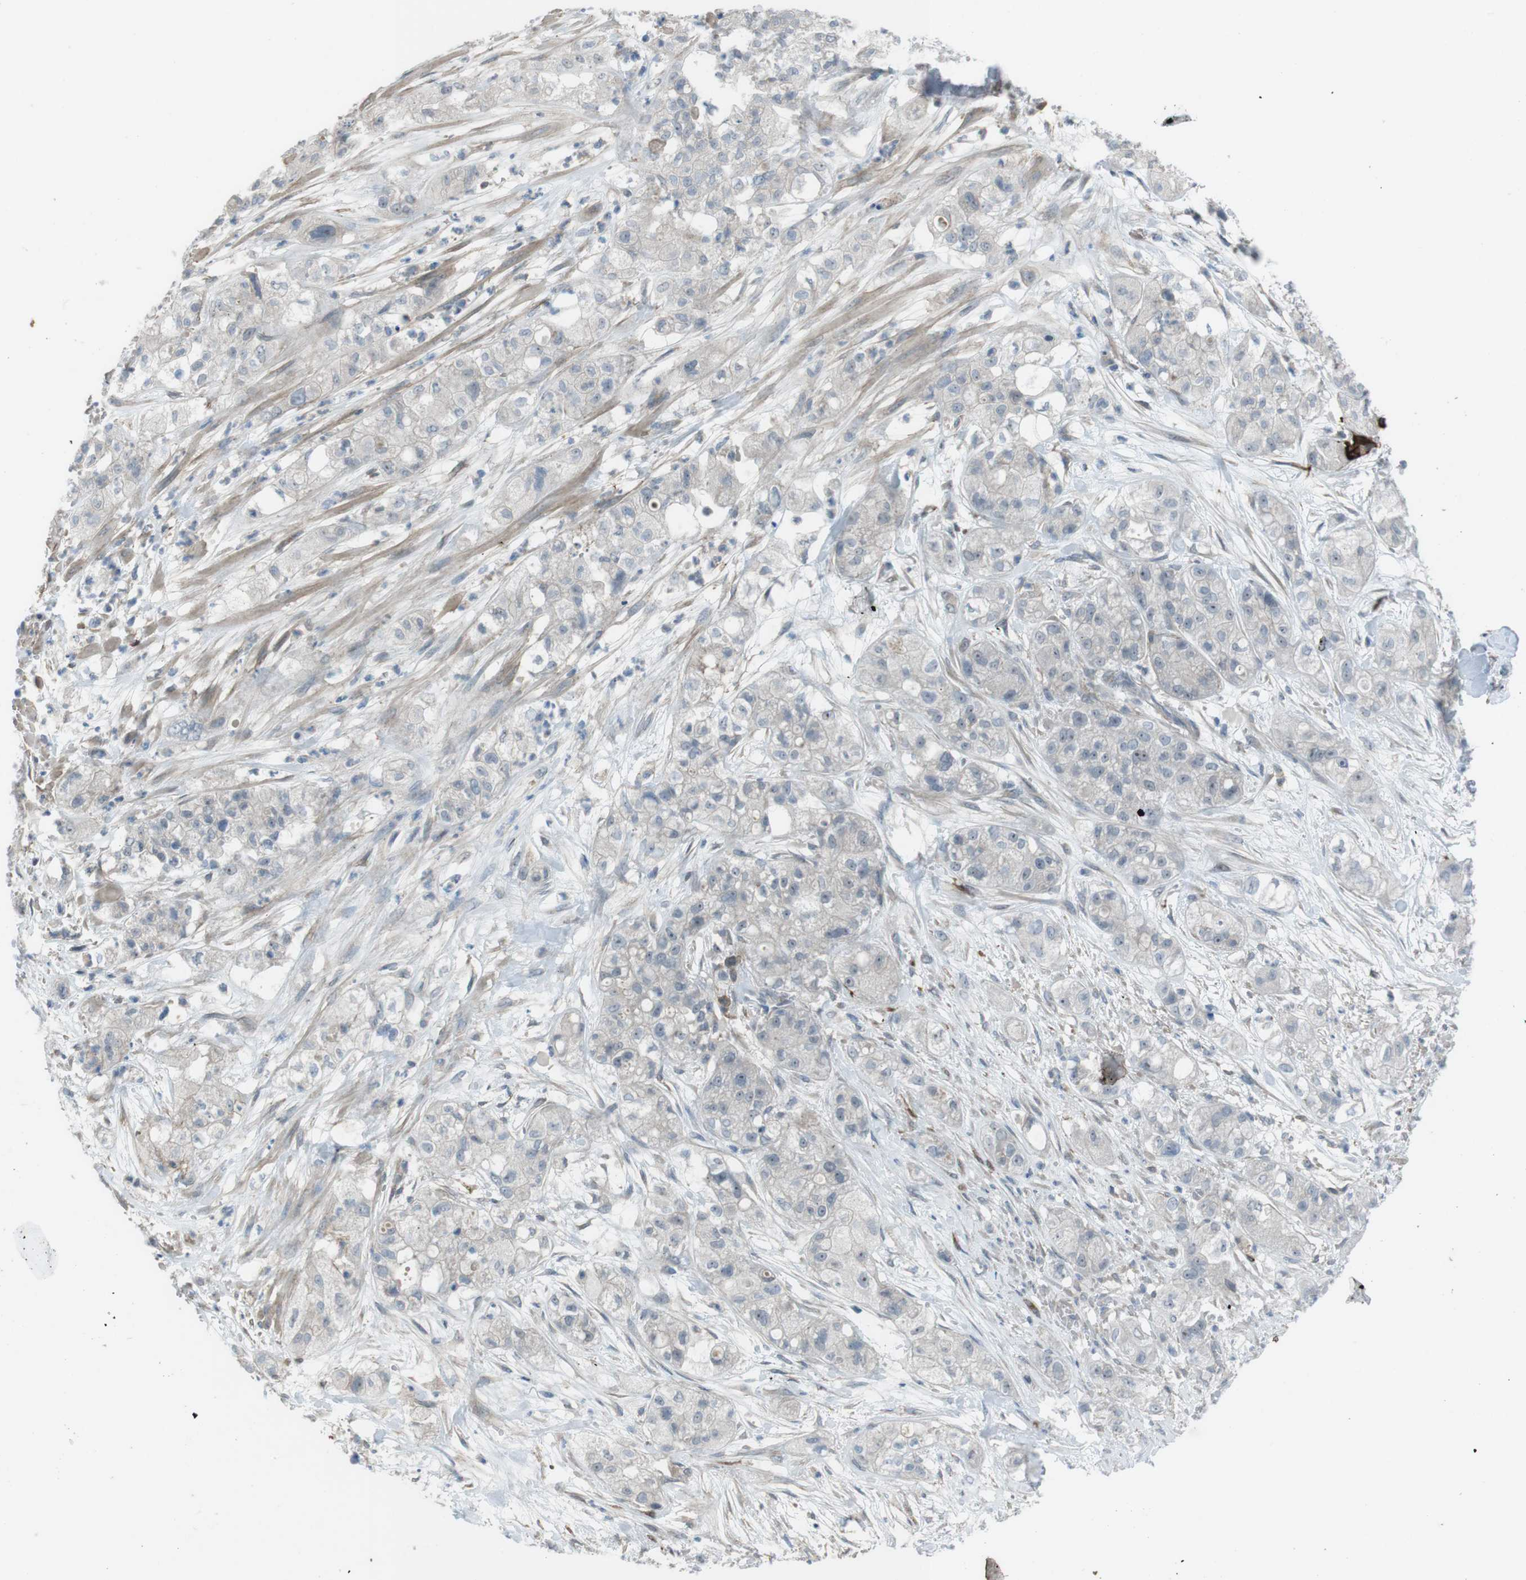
{"staining": {"intensity": "negative", "quantity": "none", "location": "none"}, "tissue": "pancreatic cancer", "cell_type": "Tumor cells", "image_type": "cancer", "snomed": [{"axis": "morphology", "description": "Adenocarcinoma, NOS"}, {"axis": "topography", "description": "Pancreas"}], "caption": "Human pancreatic cancer stained for a protein using IHC displays no expression in tumor cells.", "gene": "ANK2", "patient": {"sex": "female", "age": 78}}